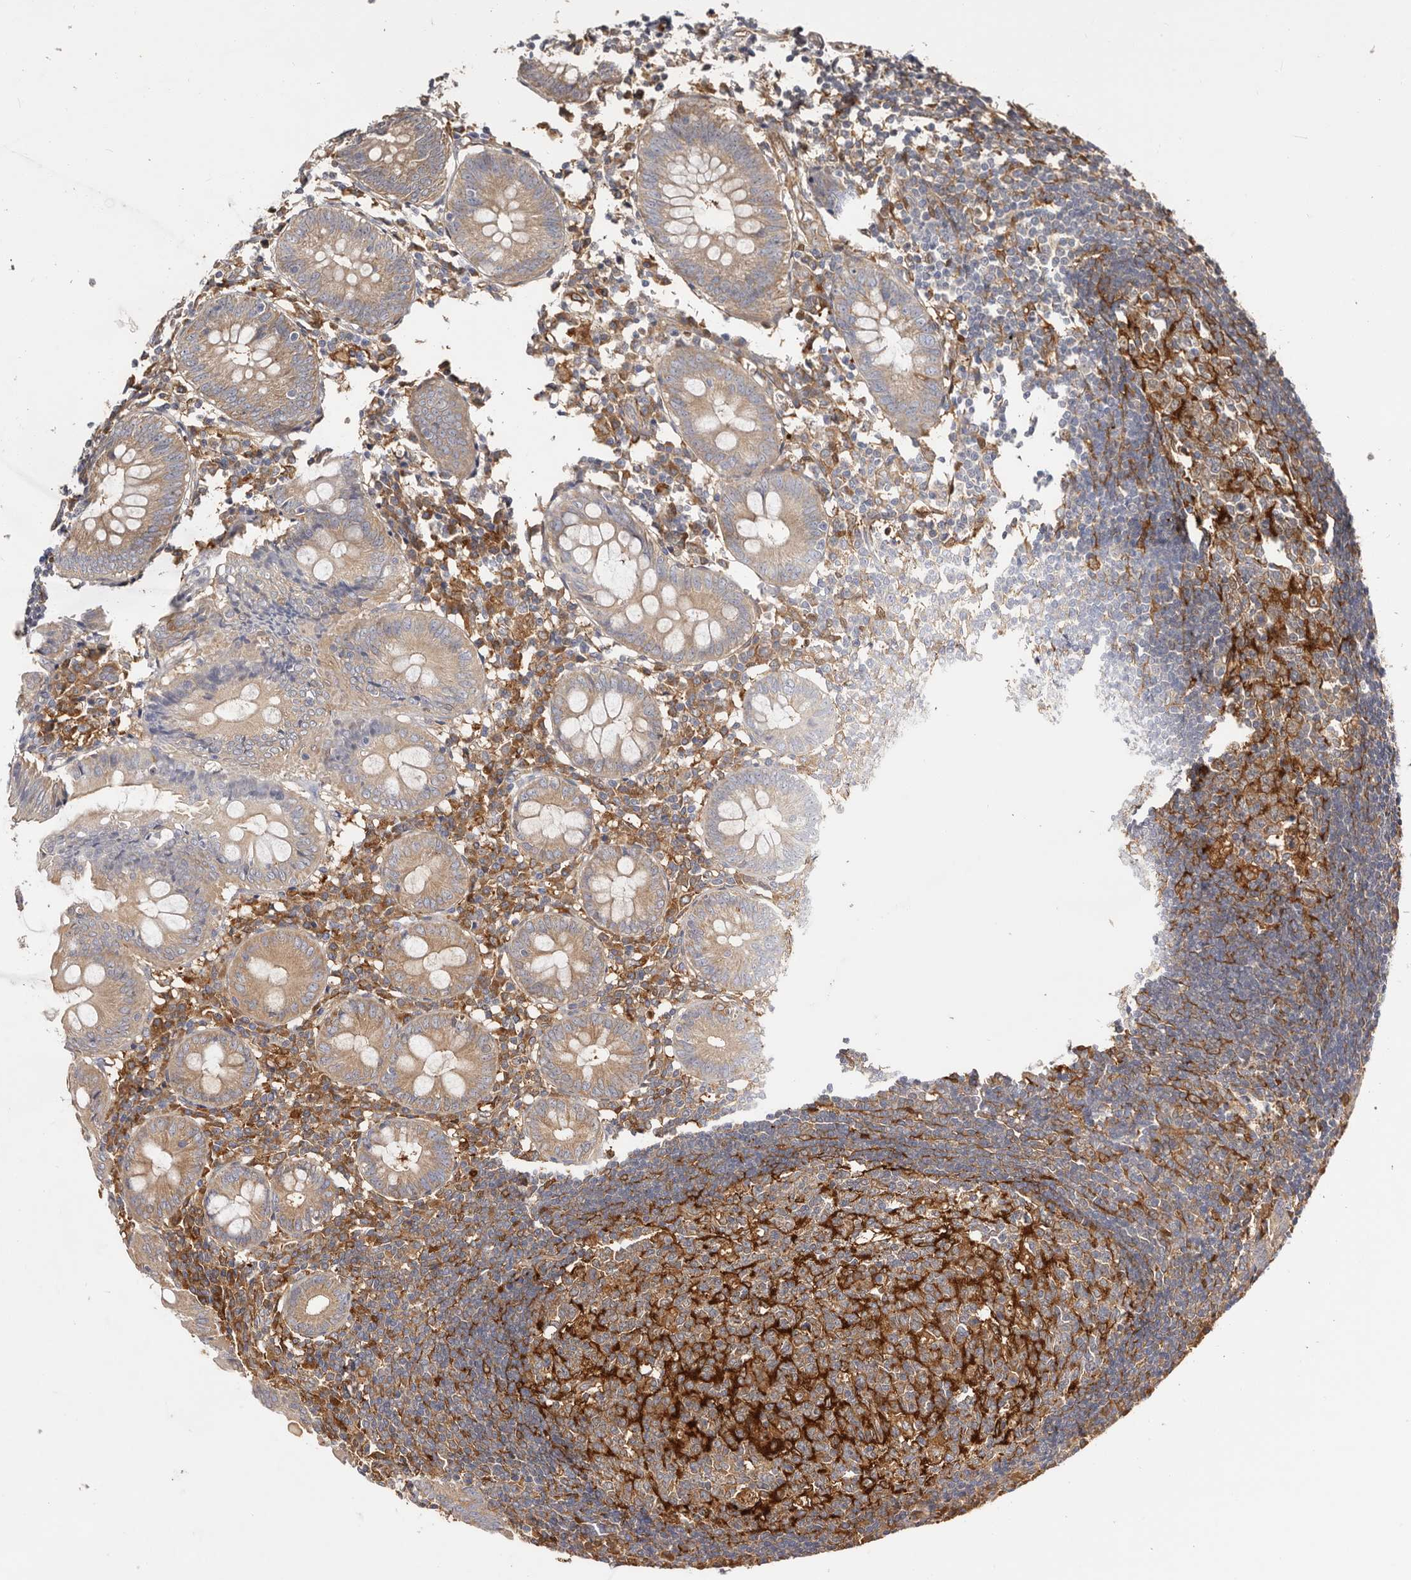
{"staining": {"intensity": "weak", "quantity": ">75%", "location": "cytoplasmic/membranous"}, "tissue": "appendix", "cell_type": "Glandular cells", "image_type": "normal", "snomed": [{"axis": "morphology", "description": "Normal tissue, NOS"}, {"axis": "topography", "description": "Appendix"}], "caption": "Unremarkable appendix shows weak cytoplasmic/membranous staining in about >75% of glandular cells, visualized by immunohistochemistry. Ihc stains the protein in brown and the nuclei are stained blue.", "gene": "LAP3", "patient": {"sex": "female", "age": 54}}